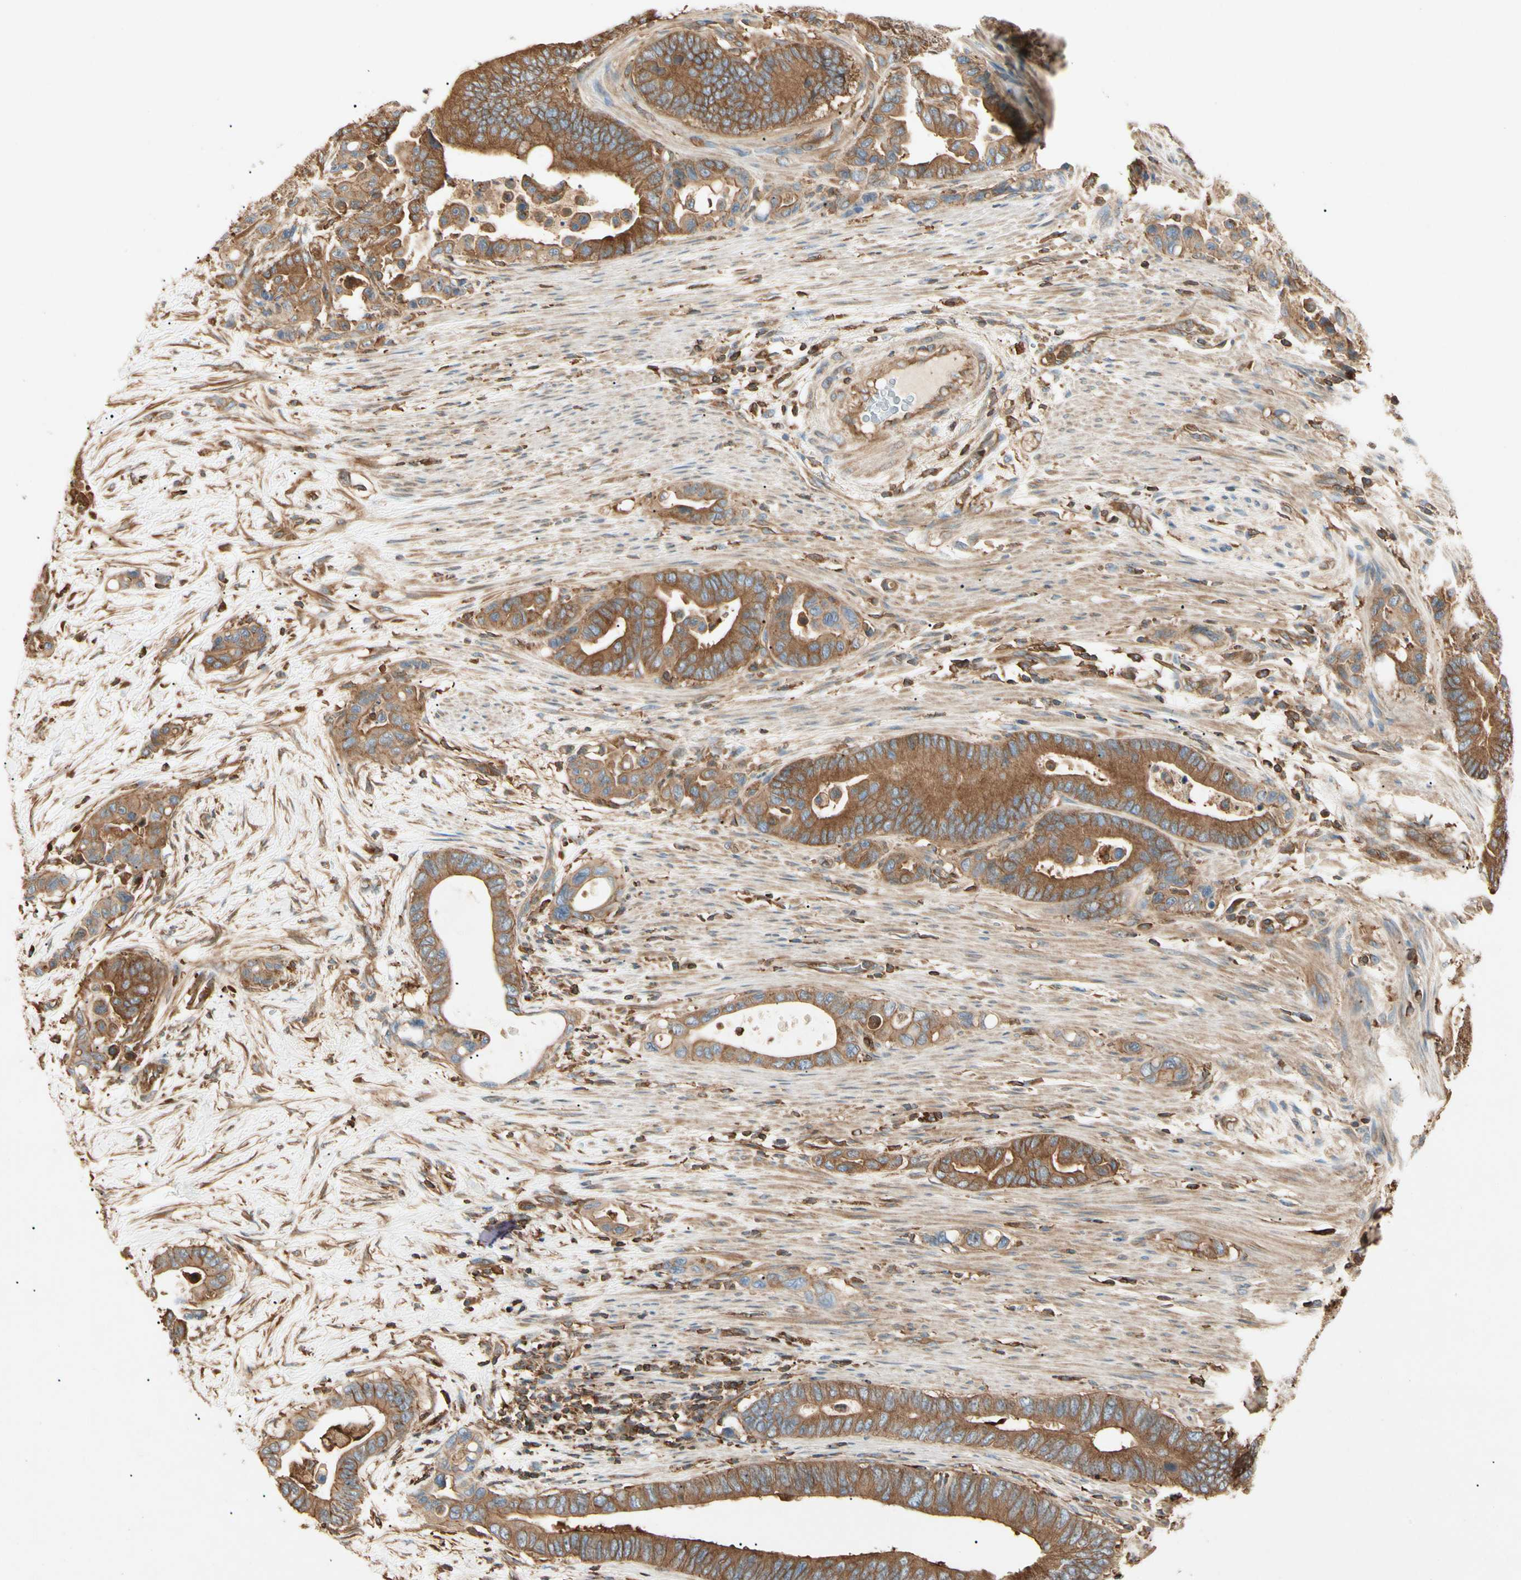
{"staining": {"intensity": "moderate", "quantity": ">75%", "location": "cytoplasmic/membranous"}, "tissue": "colorectal cancer", "cell_type": "Tumor cells", "image_type": "cancer", "snomed": [{"axis": "morphology", "description": "Normal tissue, NOS"}, {"axis": "morphology", "description": "Adenocarcinoma, NOS"}, {"axis": "topography", "description": "Colon"}], "caption": "Protein expression analysis of human colorectal adenocarcinoma reveals moderate cytoplasmic/membranous expression in about >75% of tumor cells. (brown staining indicates protein expression, while blue staining denotes nuclei).", "gene": "ARPC2", "patient": {"sex": "male", "age": 82}}